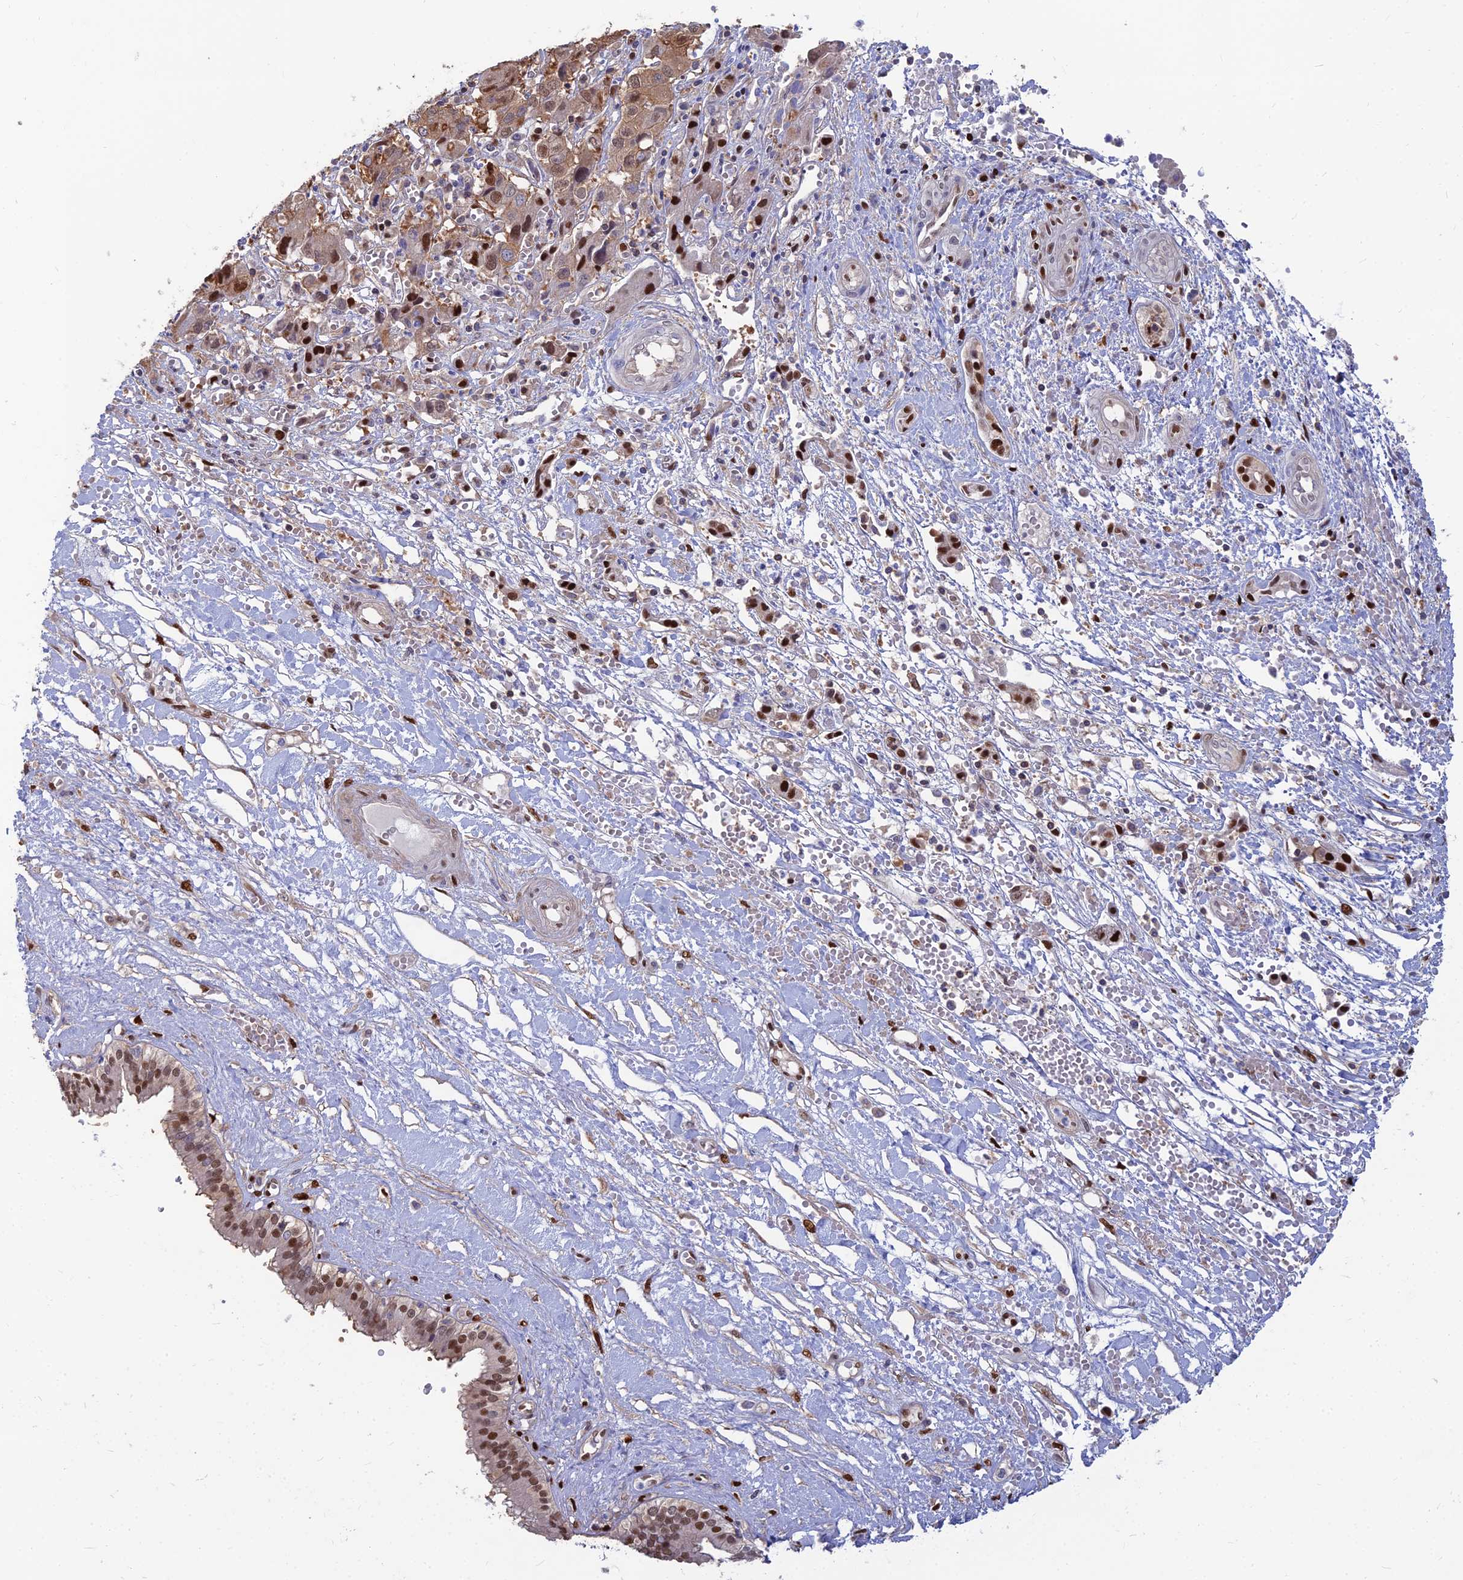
{"staining": {"intensity": "moderate", "quantity": "25%-75%", "location": "cytoplasmic/membranous,nuclear"}, "tissue": "liver cancer", "cell_type": "Tumor cells", "image_type": "cancer", "snomed": [{"axis": "morphology", "description": "Cholangiocarcinoma"}, {"axis": "topography", "description": "Liver"}], "caption": "Protein expression analysis of liver cancer reveals moderate cytoplasmic/membranous and nuclear expression in approximately 25%-75% of tumor cells.", "gene": "DNPEP", "patient": {"sex": "male", "age": 67}}